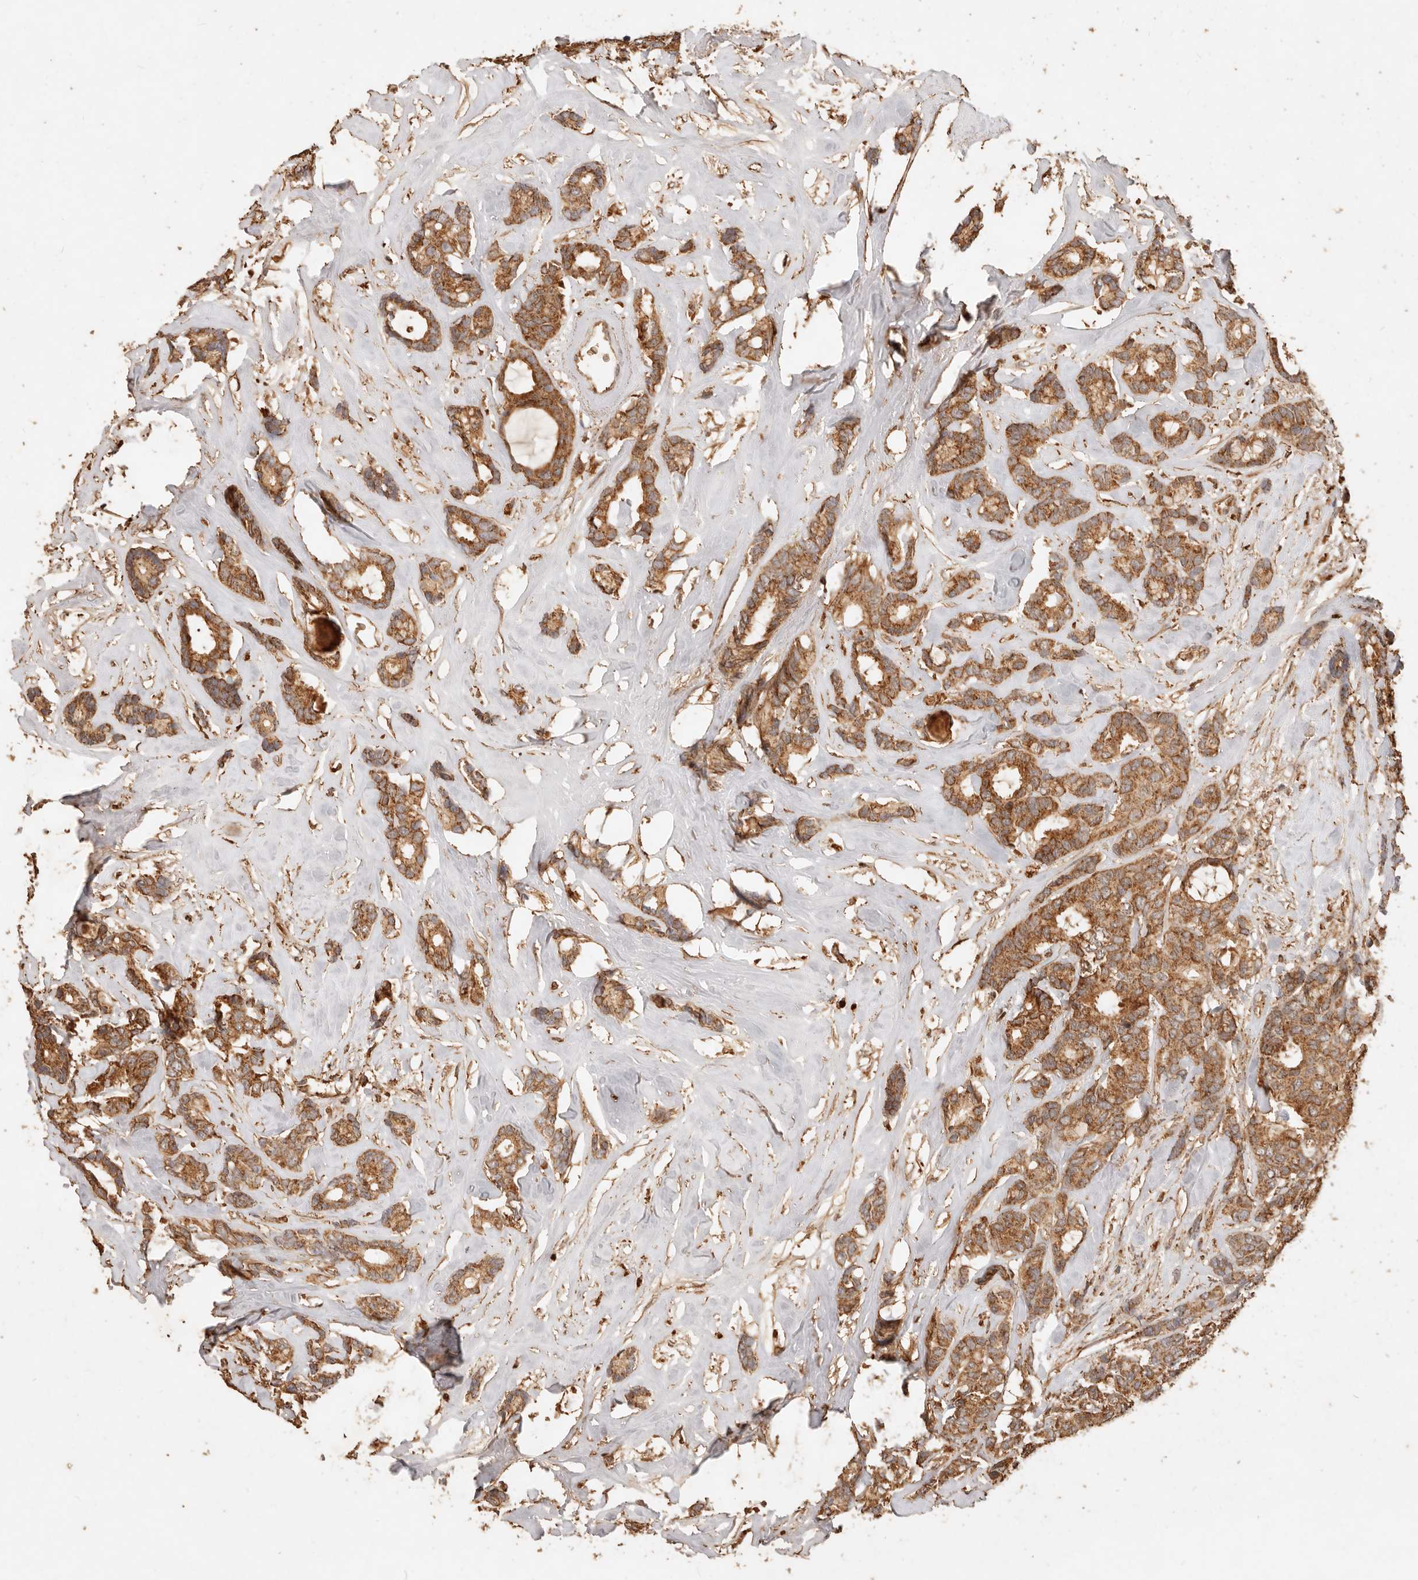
{"staining": {"intensity": "strong", "quantity": ">75%", "location": "cytoplasmic/membranous"}, "tissue": "breast cancer", "cell_type": "Tumor cells", "image_type": "cancer", "snomed": [{"axis": "morphology", "description": "Duct carcinoma"}, {"axis": "topography", "description": "Breast"}], "caption": "The histopathology image displays a brown stain indicating the presence of a protein in the cytoplasmic/membranous of tumor cells in breast cancer (invasive ductal carcinoma). (brown staining indicates protein expression, while blue staining denotes nuclei).", "gene": "FAM180B", "patient": {"sex": "female", "age": 87}}